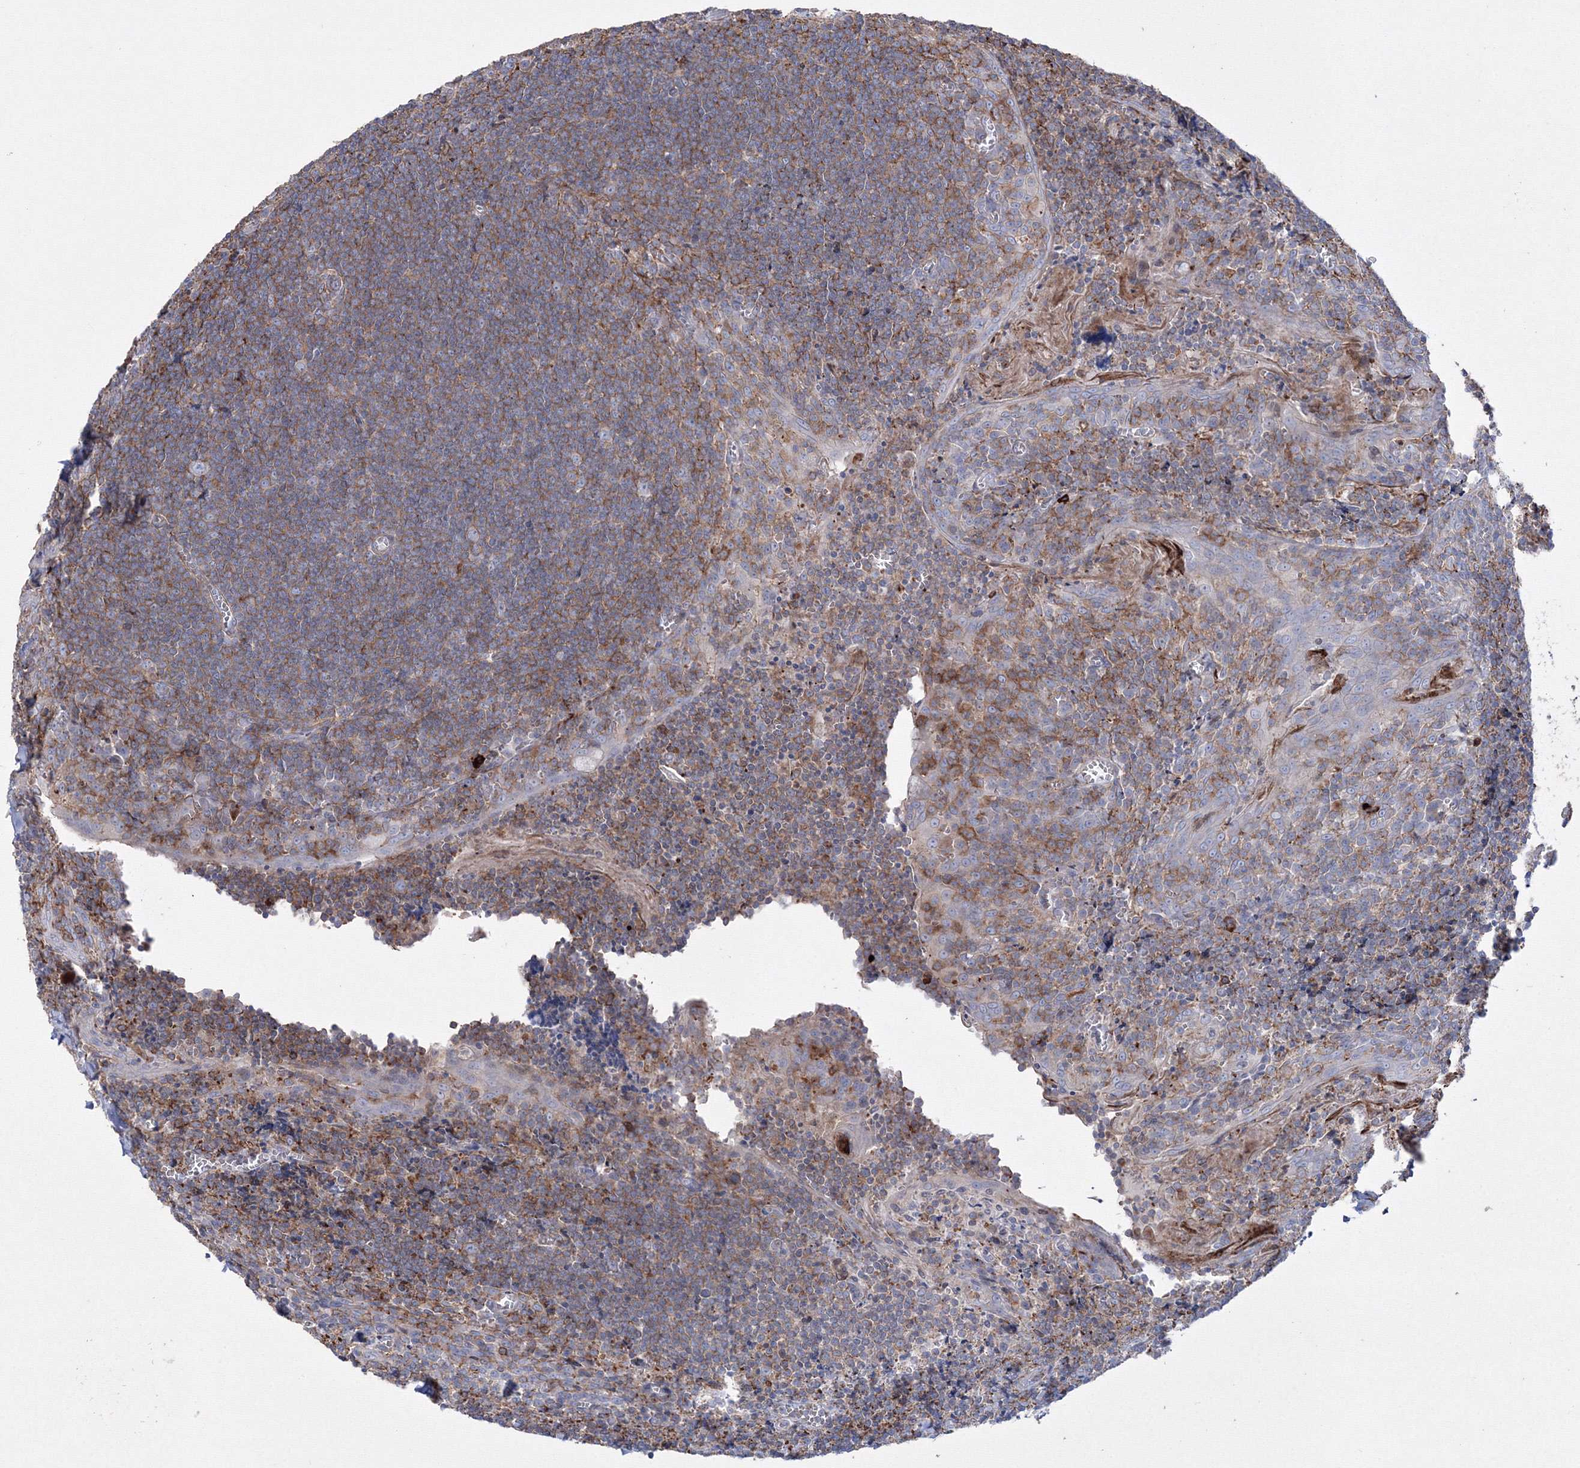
{"staining": {"intensity": "moderate", "quantity": "25%-75%", "location": "cytoplasmic/membranous"}, "tissue": "tonsil", "cell_type": "Germinal center cells", "image_type": "normal", "snomed": [{"axis": "morphology", "description": "Normal tissue, NOS"}, {"axis": "topography", "description": "Tonsil"}], "caption": "Immunohistochemistry histopathology image of unremarkable human tonsil stained for a protein (brown), which shows medium levels of moderate cytoplasmic/membranous expression in about 25%-75% of germinal center cells.", "gene": "GPR82", "patient": {"sex": "male", "age": 27}}